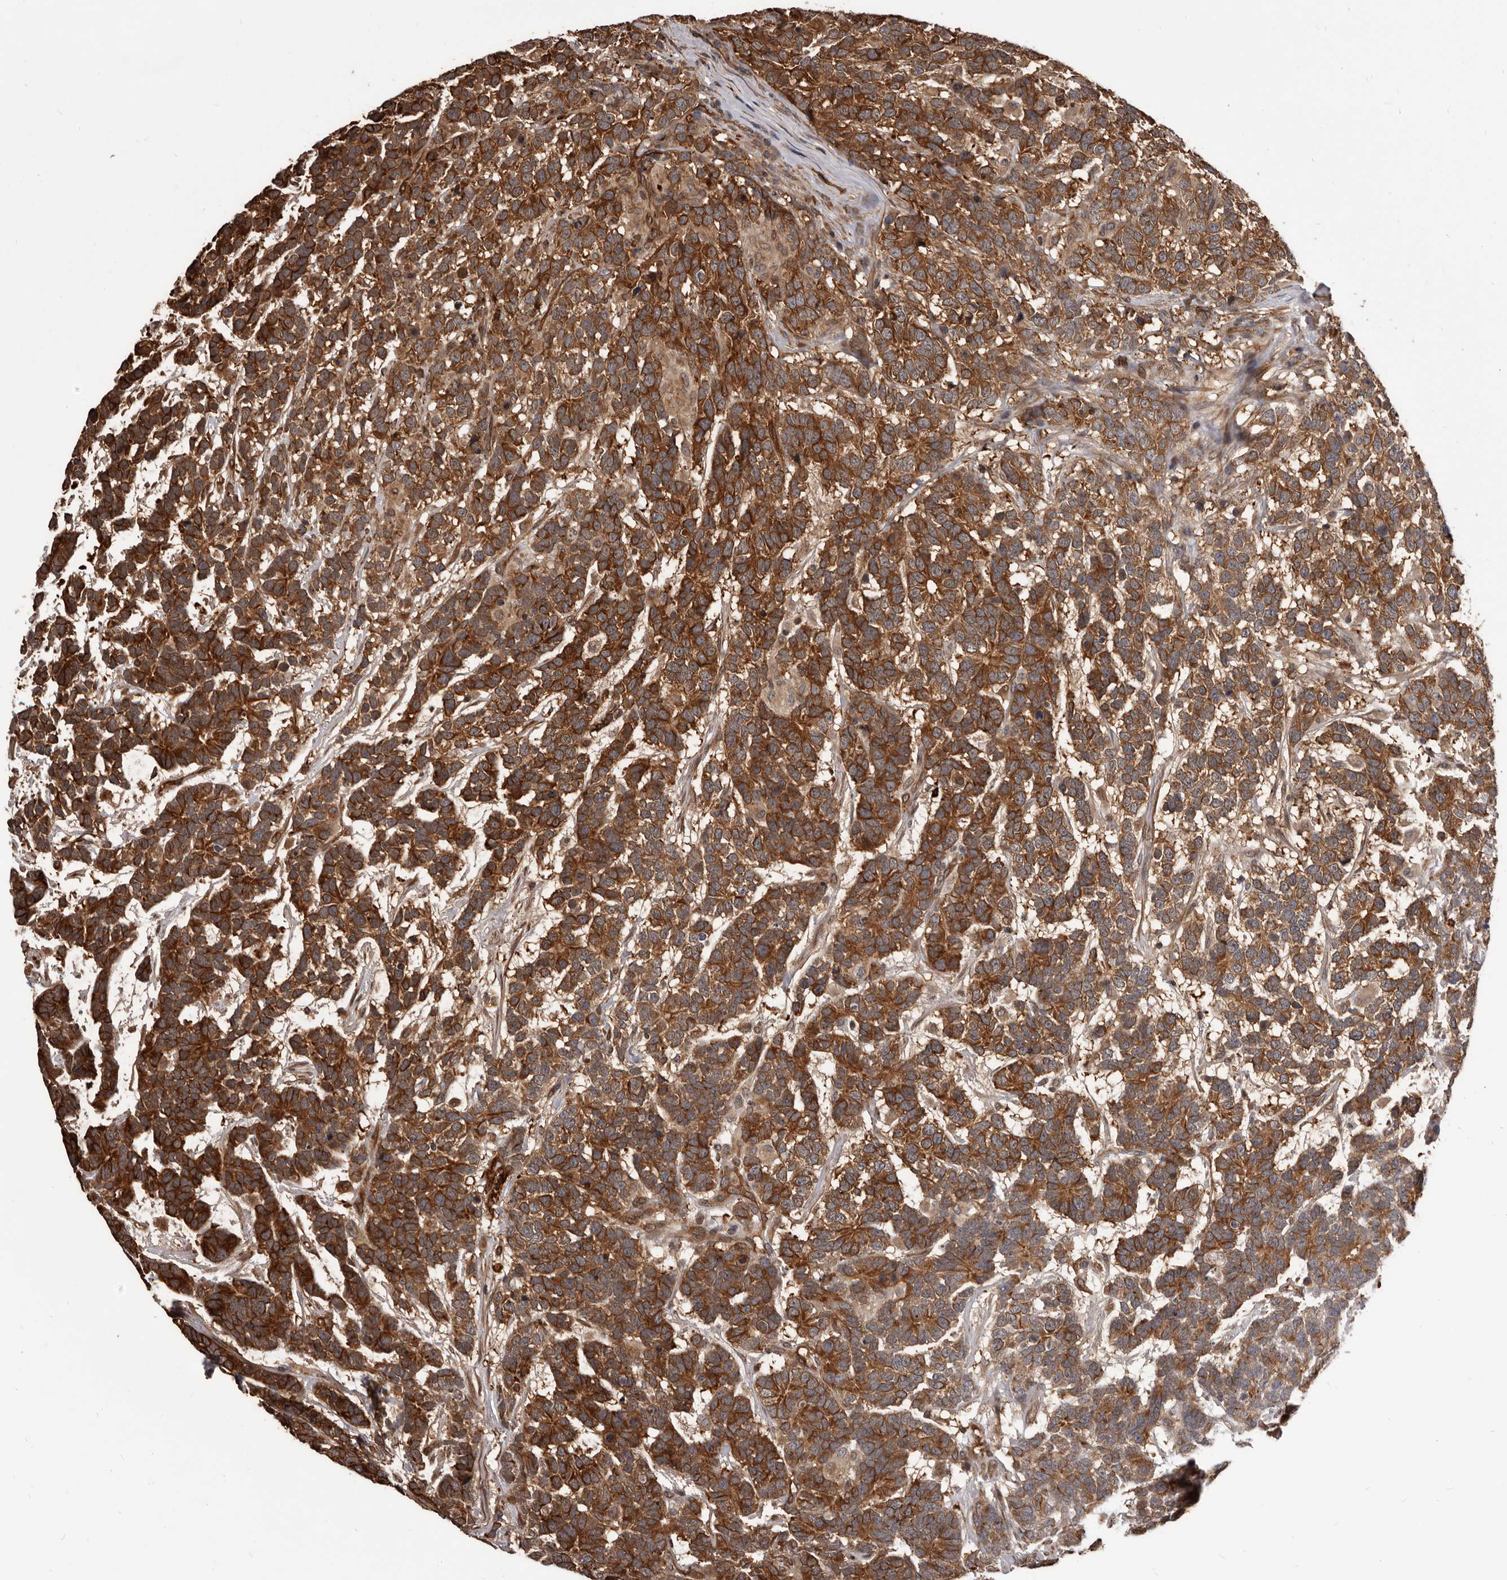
{"staining": {"intensity": "strong", "quantity": "25%-75%", "location": "cytoplasmic/membranous"}, "tissue": "testis cancer", "cell_type": "Tumor cells", "image_type": "cancer", "snomed": [{"axis": "morphology", "description": "Carcinoma, Embryonal, NOS"}, {"axis": "topography", "description": "Testis"}], "caption": "Strong cytoplasmic/membranous protein positivity is appreciated in approximately 25%-75% of tumor cells in testis cancer (embryonal carcinoma). Using DAB (3,3'-diaminobenzidine) (brown) and hematoxylin (blue) stains, captured at high magnification using brightfield microscopy.", "gene": "ADAMTS20", "patient": {"sex": "male", "age": 26}}